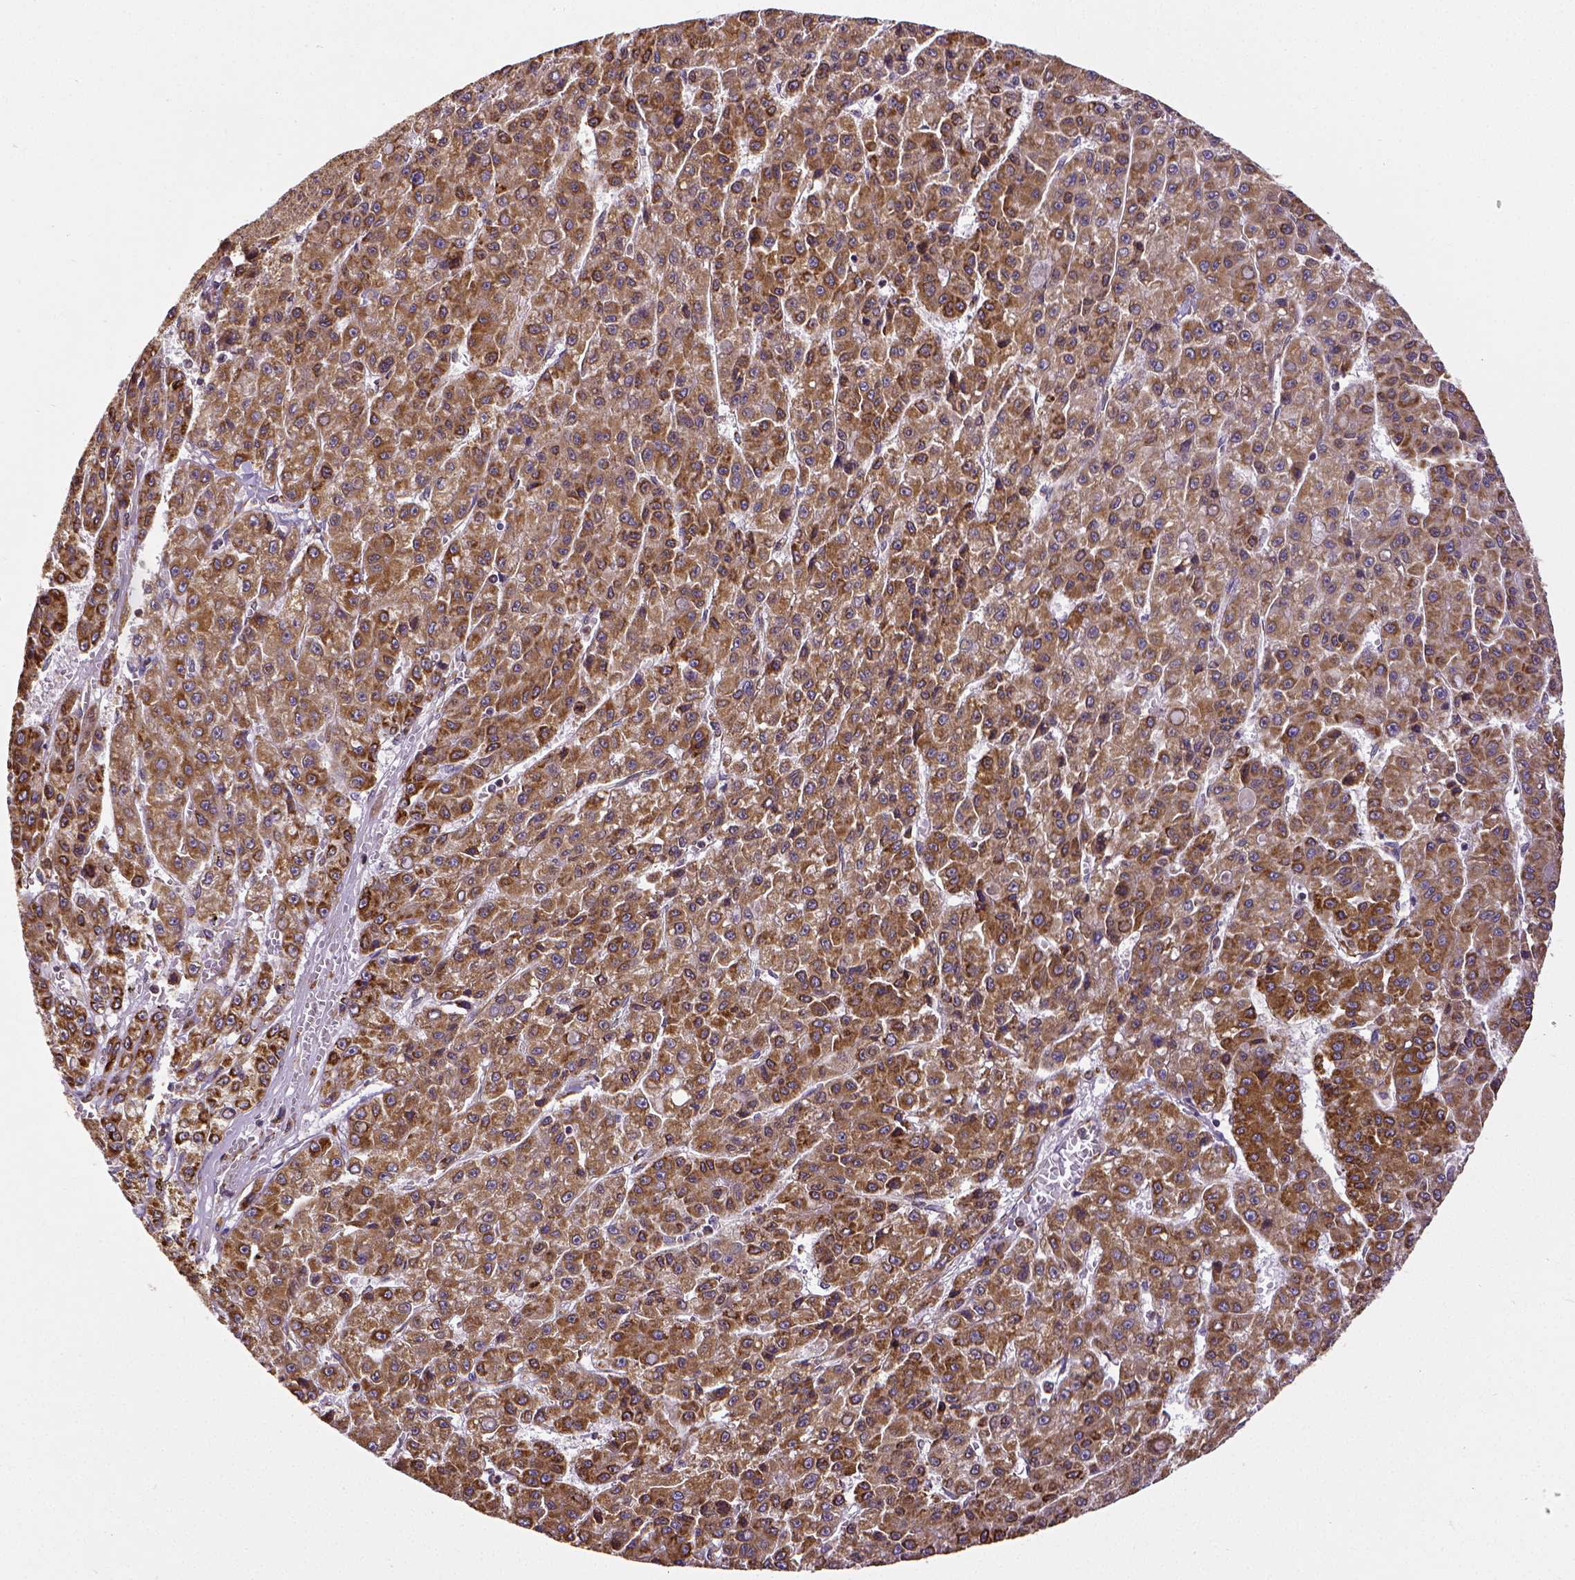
{"staining": {"intensity": "strong", "quantity": ">75%", "location": "cytoplasmic/membranous"}, "tissue": "liver cancer", "cell_type": "Tumor cells", "image_type": "cancer", "snomed": [{"axis": "morphology", "description": "Carcinoma, Hepatocellular, NOS"}, {"axis": "topography", "description": "Liver"}], "caption": "High-power microscopy captured an IHC histopathology image of hepatocellular carcinoma (liver), revealing strong cytoplasmic/membranous positivity in approximately >75% of tumor cells. (DAB (3,3'-diaminobenzidine) IHC with brightfield microscopy, high magnification).", "gene": "MTDH", "patient": {"sex": "male", "age": 70}}